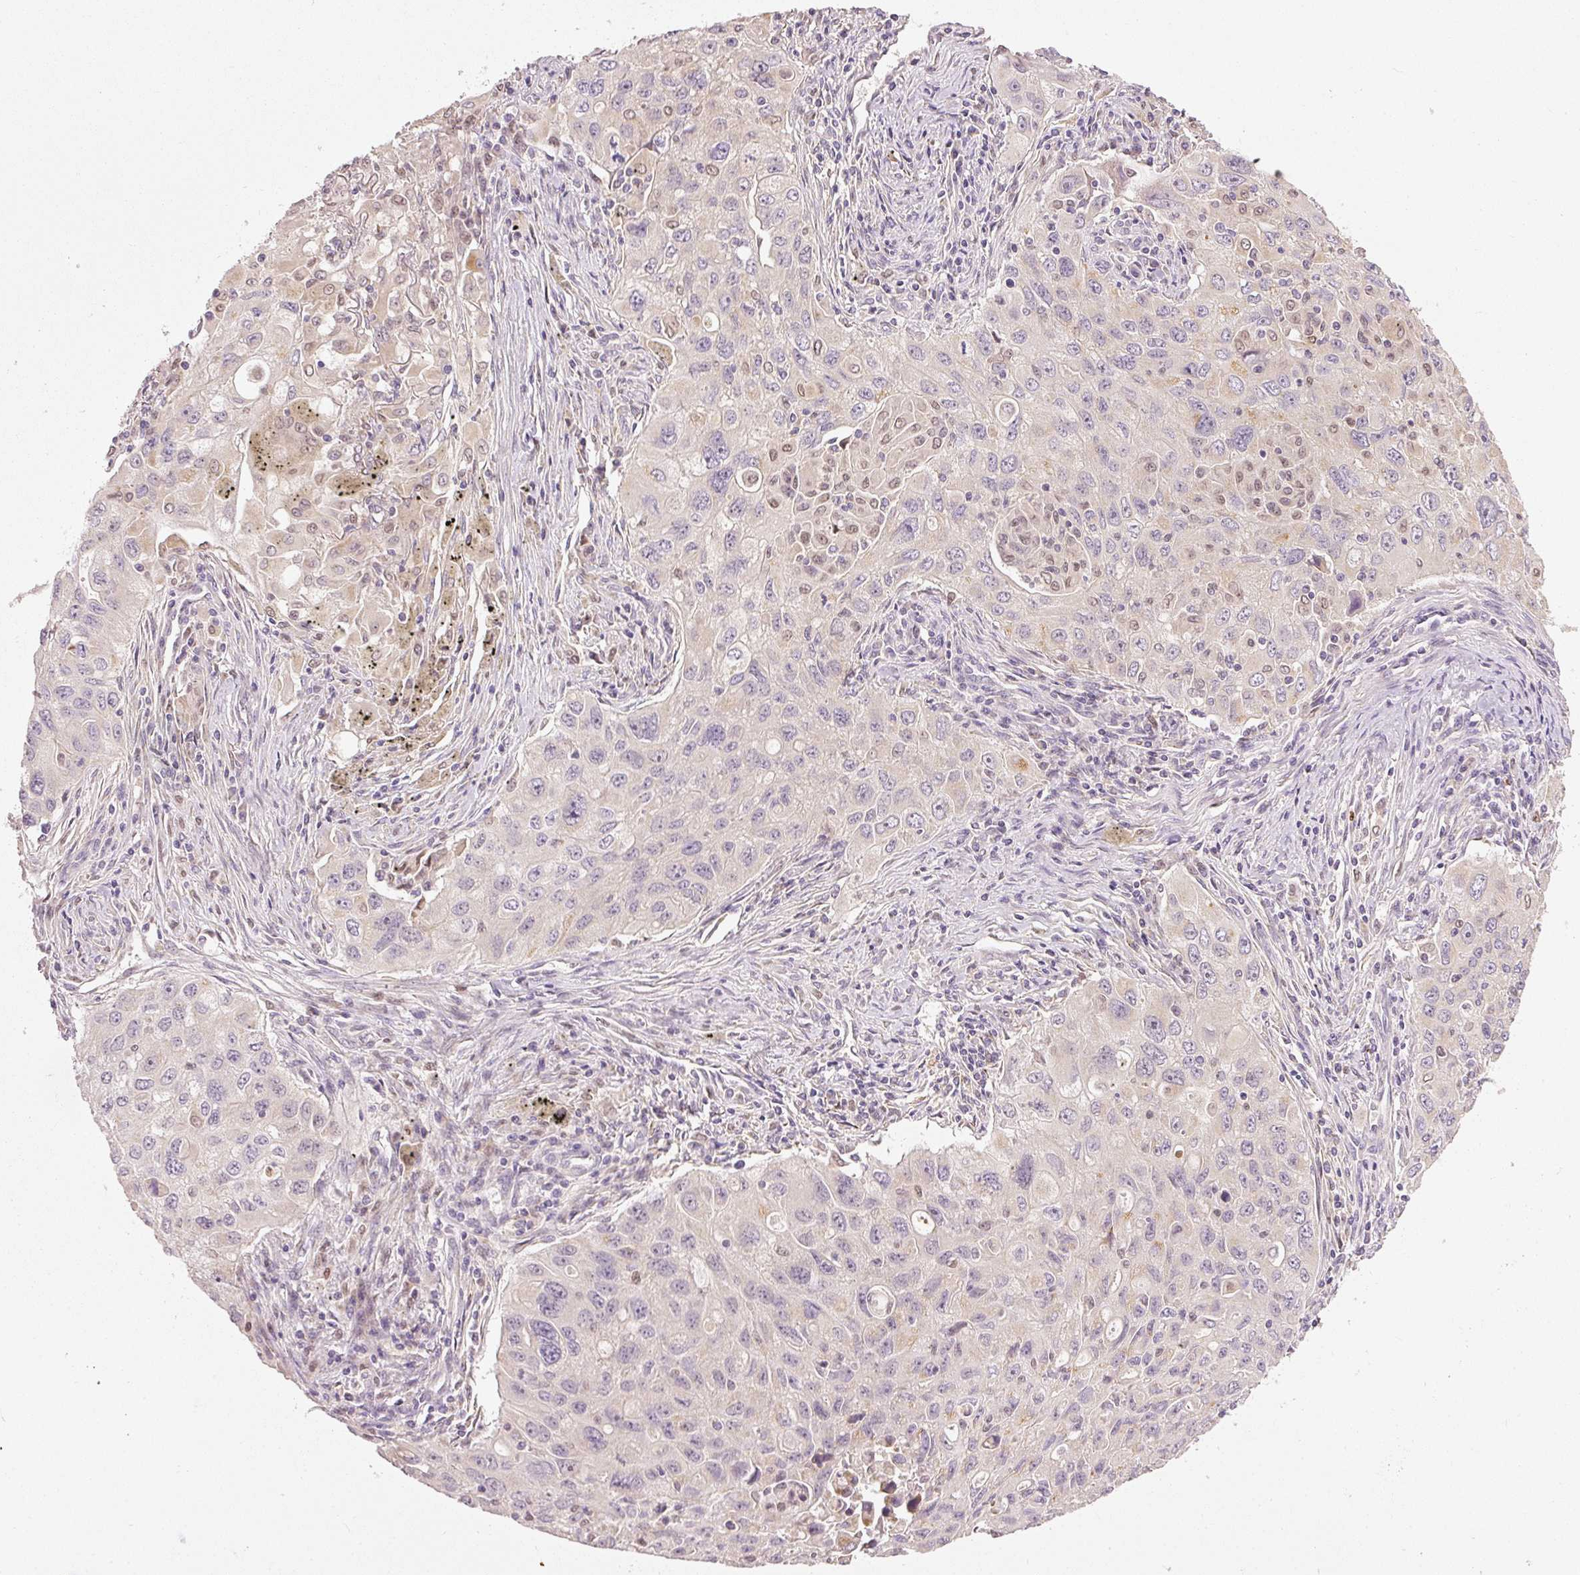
{"staining": {"intensity": "negative", "quantity": "none", "location": "none"}, "tissue": "lung cancer", "cell_type": "Tumor cells", "image_type": "cancer", "snomed": [{"axis": "morphology", "description": "Adenocarcinoma, NOS"}, {"axis": "morphology", "description": "Adenocarcinoma, metastatic, NOS"}, {"axis": "topography", "description": "Lymph node"}, {"axis": "topography", "description": "Lung"}], "caption": "Immunohistochemical staining of lung cancer shows no significant expression in tumor cells.", "gene": "MTHFD1L", "patient": {"sex": "female", "age": 42}}